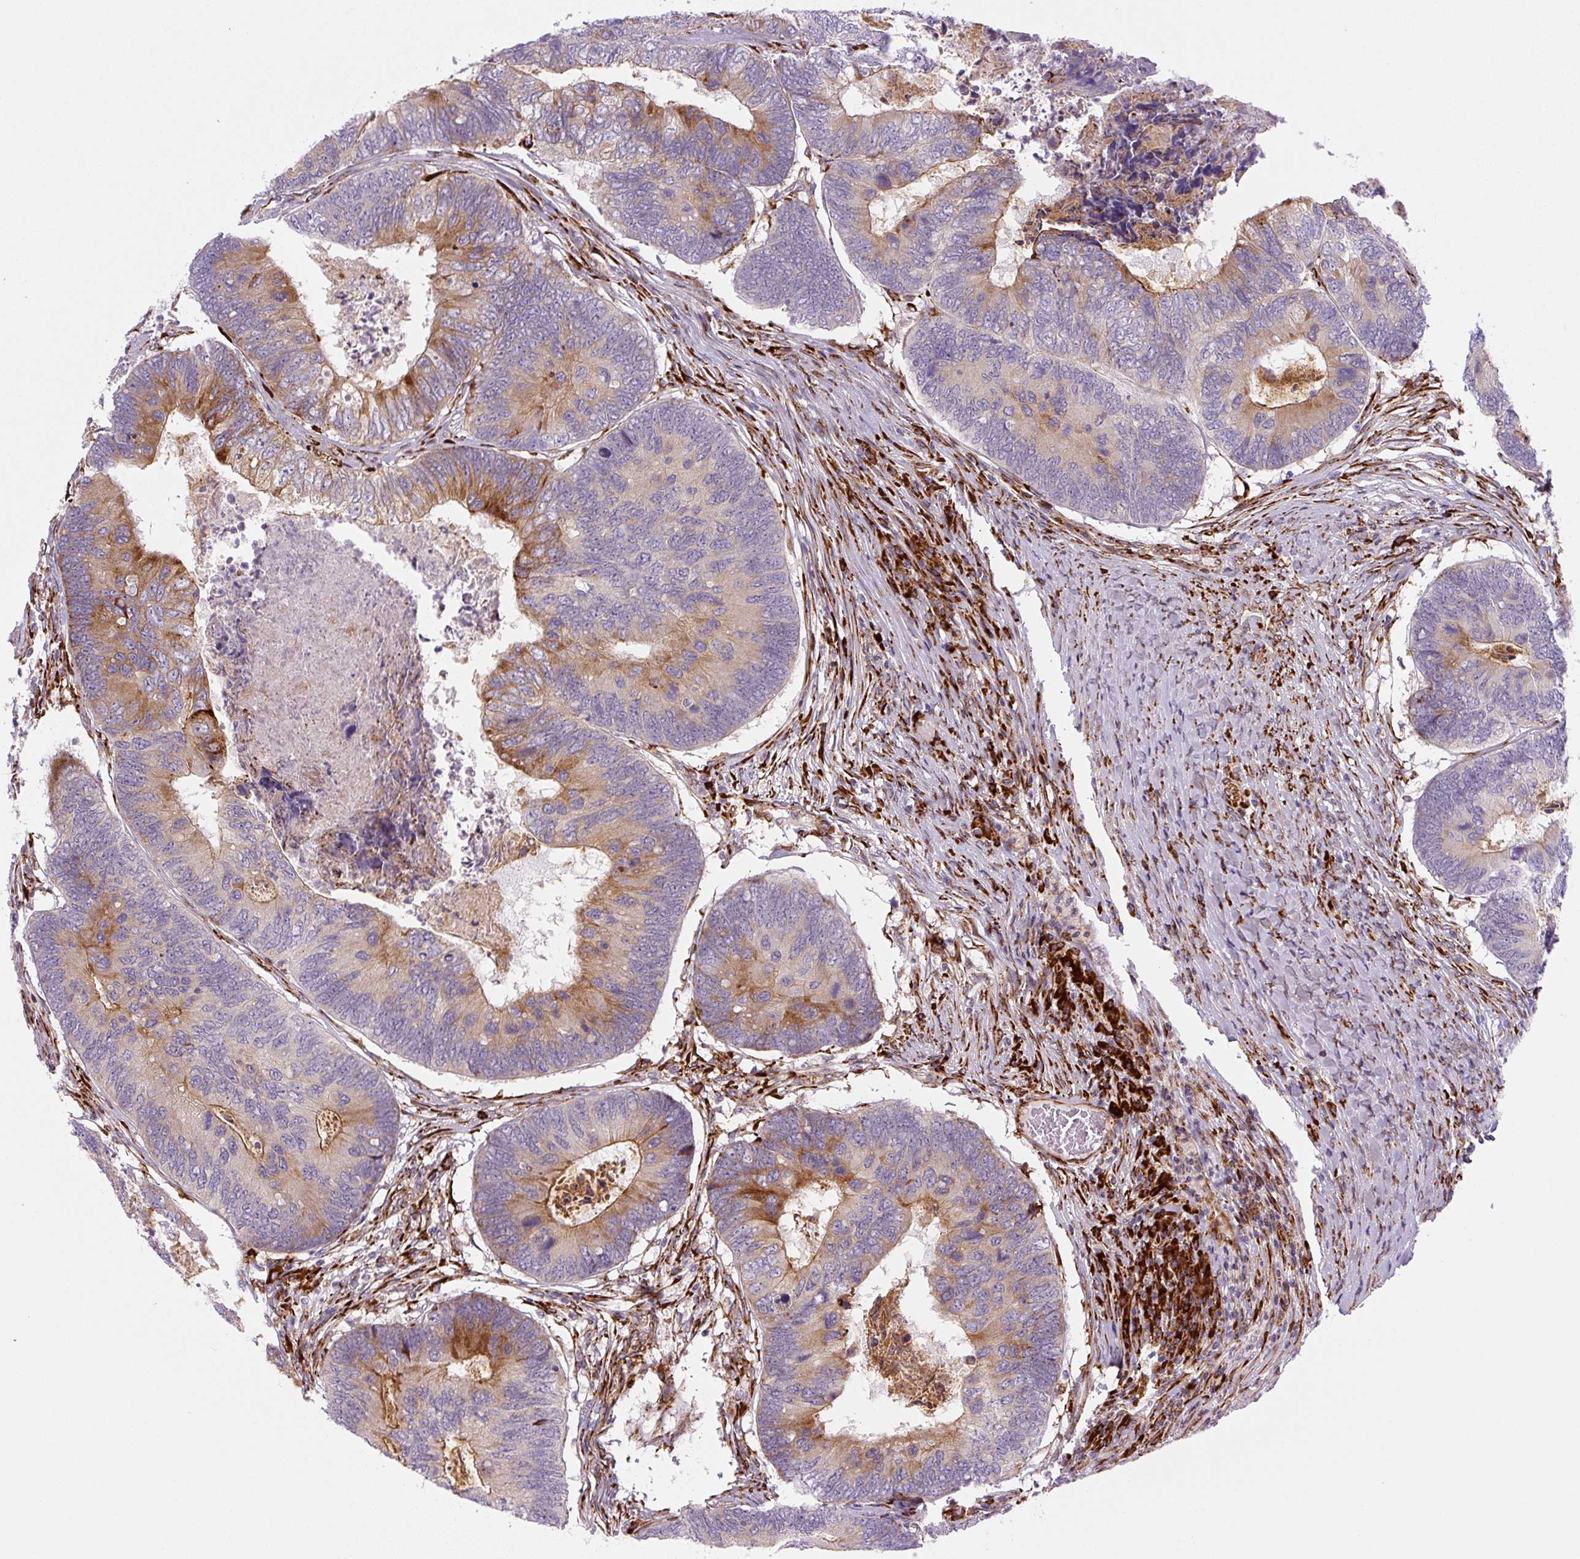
{"staining": {"intensity": "moderate", "quantity": "25%-75%", "location": "cytoplasmic/membranous"}, "tissue": "colorectal cancer", "cell_type": "Tumor cells", "image_type": "cancer", "snomed": [{"axis": "morphology", "description": "Adenocarcinoma, NOS"}, {"axis": "topography", "description": "Colon"}], "caption": "Immunohistochemistry staining of colorectal adenocarcinoma, which shows medium levels of moderate cytoplasmic/membranous staining in about 25%-75% of tumor cells indicating moderate cytoplasmic/membranous protein expression. The staining was performed using DAB (3,3'-diaminobenzidine) (brown) for protein detection and nuclei were counterstained in hematoxylin (blue).", "gene": "DISP3", "patient": {"sex": "female", "age": 67}}